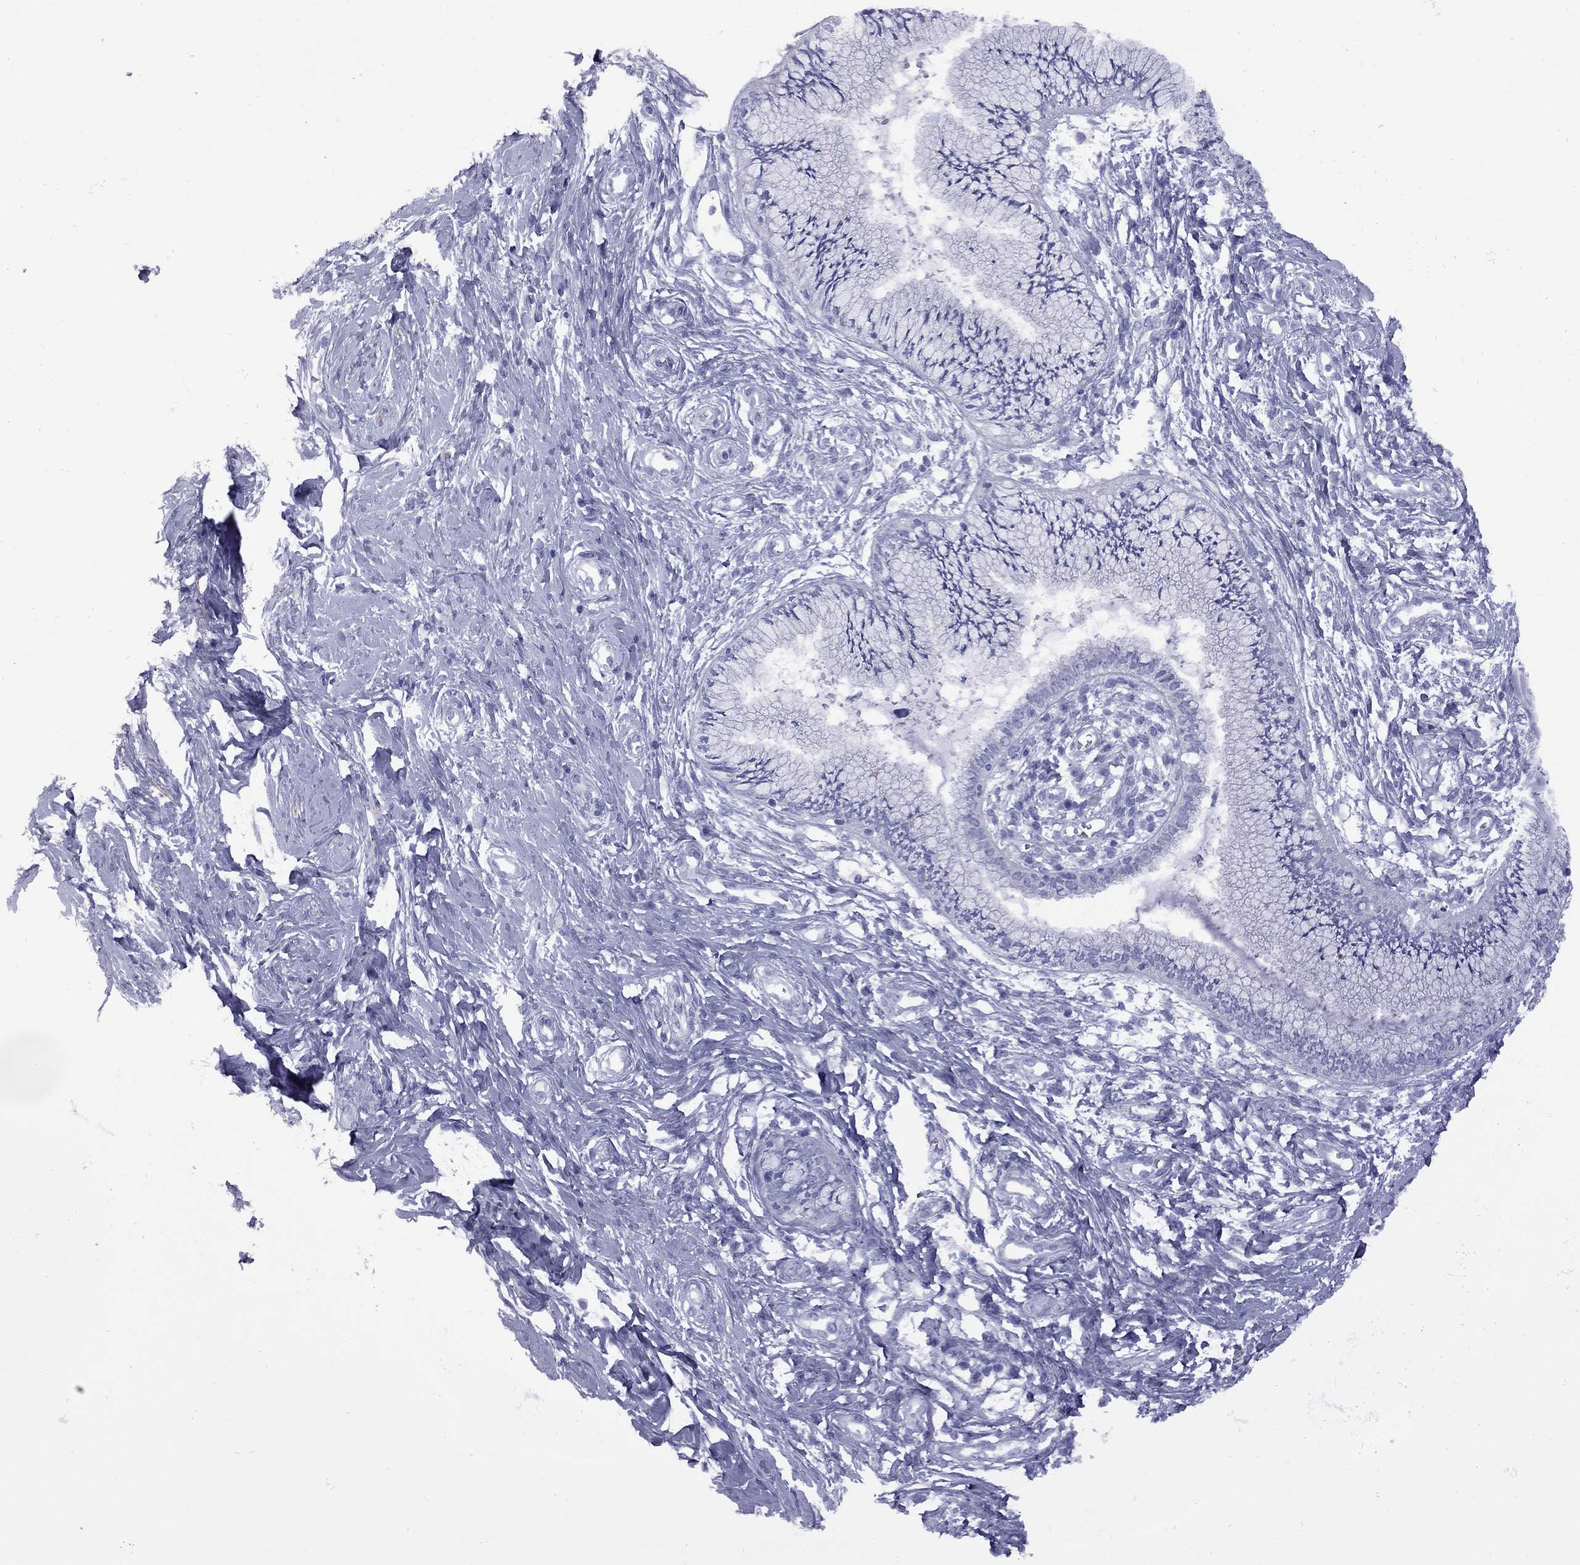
{"staining": {"intensity": "negative", "quantity": "none", "location": "none"}, "tissue": "cervical cancer", "cell_type": "Tumor cells", "image_type": "cancer", "snomed": [{"axis": "morphology", "description": "Normal tissue, NOS"}, {"axis": "morphology", "description": "Squamous cell carcinoma, NOS"}, {"axis": "topography", "description": "Cervix"}], "caption": "Human cervical squamous cell carcinoma stained for a protein using immunohistochemistry (IHC) reveals no expression in tumor cells.", "gene": "EPPIN", "patient": {"sex": "female", "age": 39}}